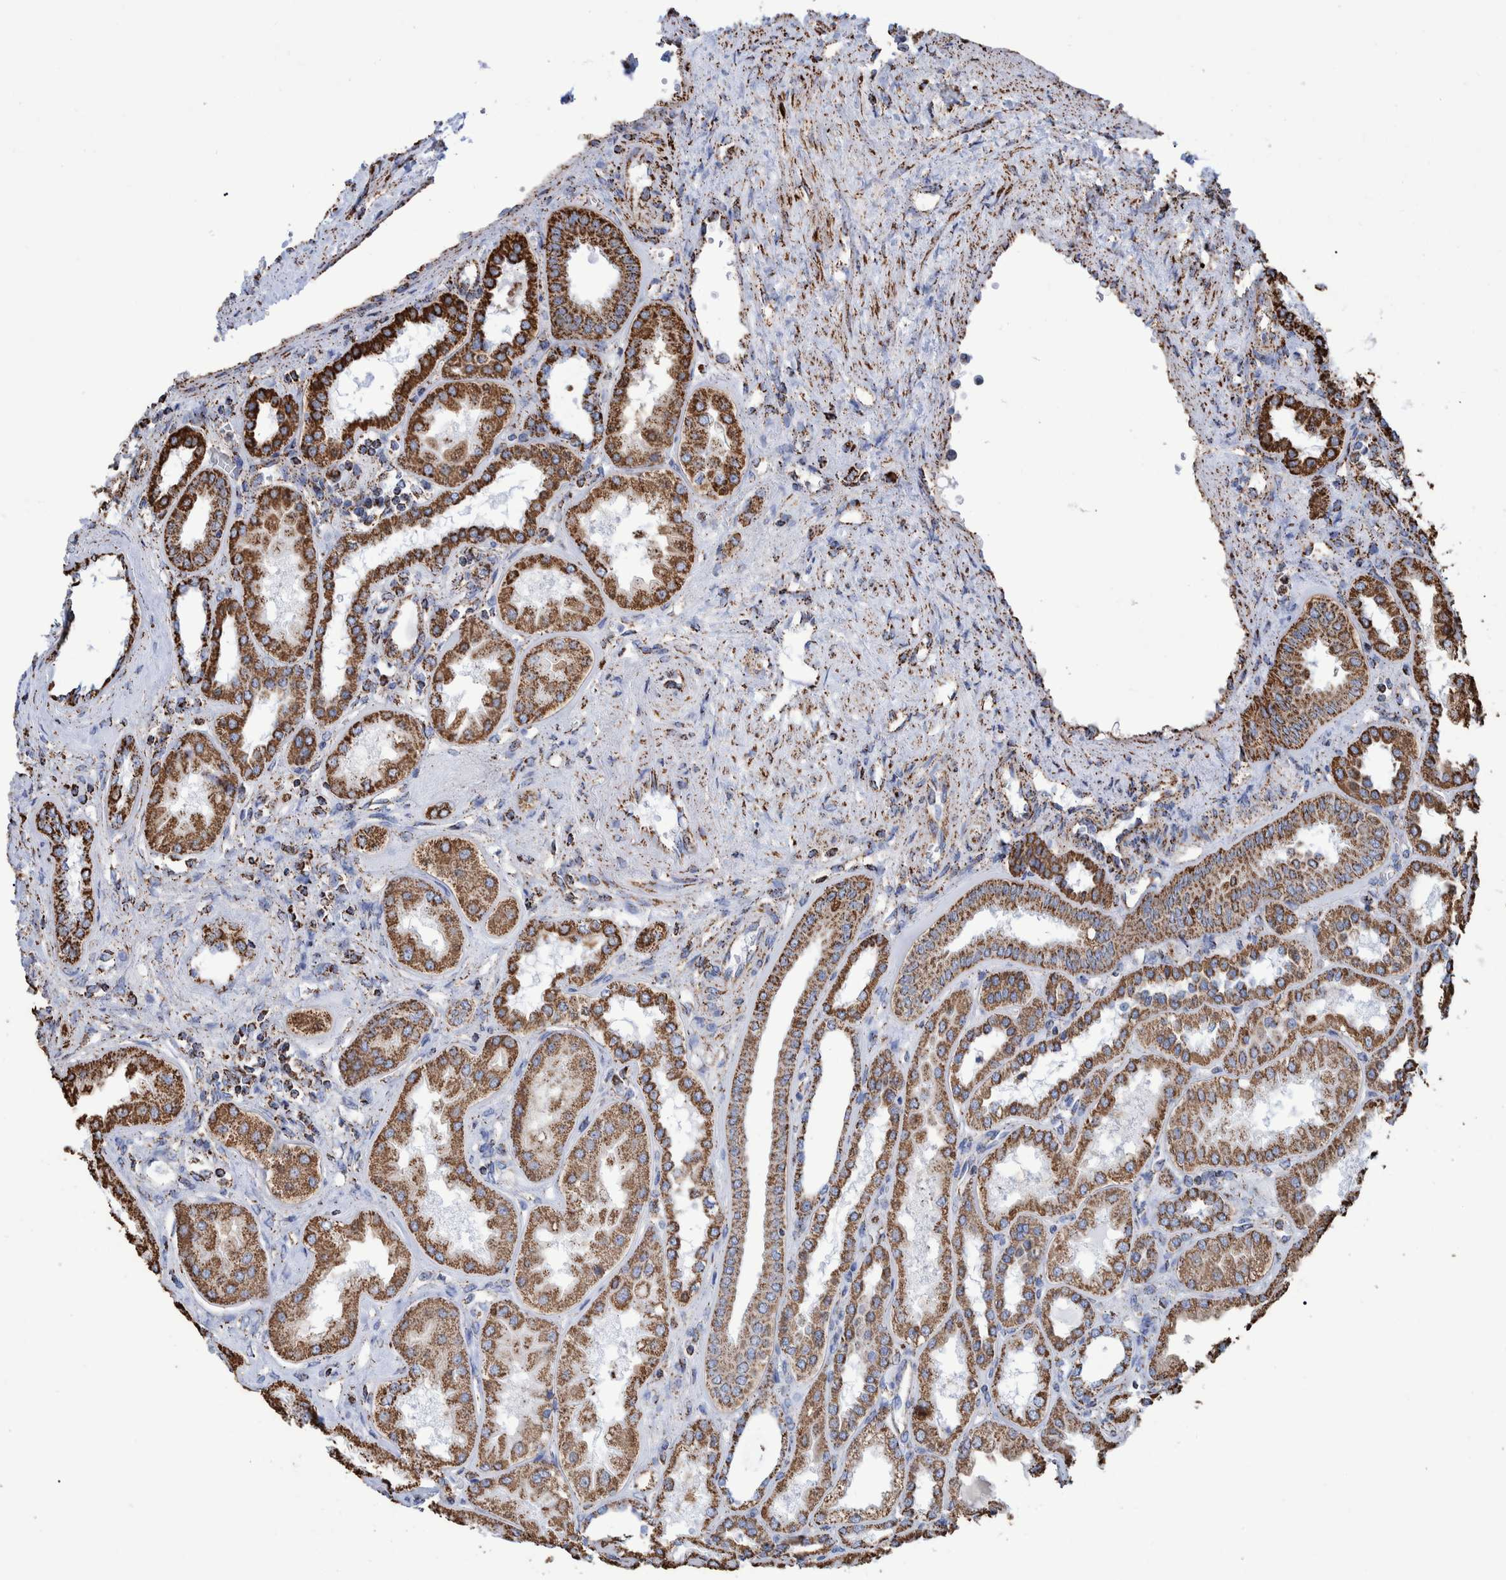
{"staining": {"intensity": "moderate", "quantity": "25%-75%", "location": "cytoplasmic/membranous"}, "tissue": "kidney", "cell_type": "Cells in glomeruli", "image_type": "normal", "snomed": [{"axis": "morphology", "description": "Normal tissue, NOS"}, {"axis": "topography", "description": "Kidney"}], "caption": "This photomicrograph reveals immunohistochemistry (IHC) staining of benign kidney, with medium moderate cytoplasmic/membranous expression in about 25%-75% of cells in glomeruli.", "gene": "VPS26C", "patient": {"sex": "female", "age": 56}}